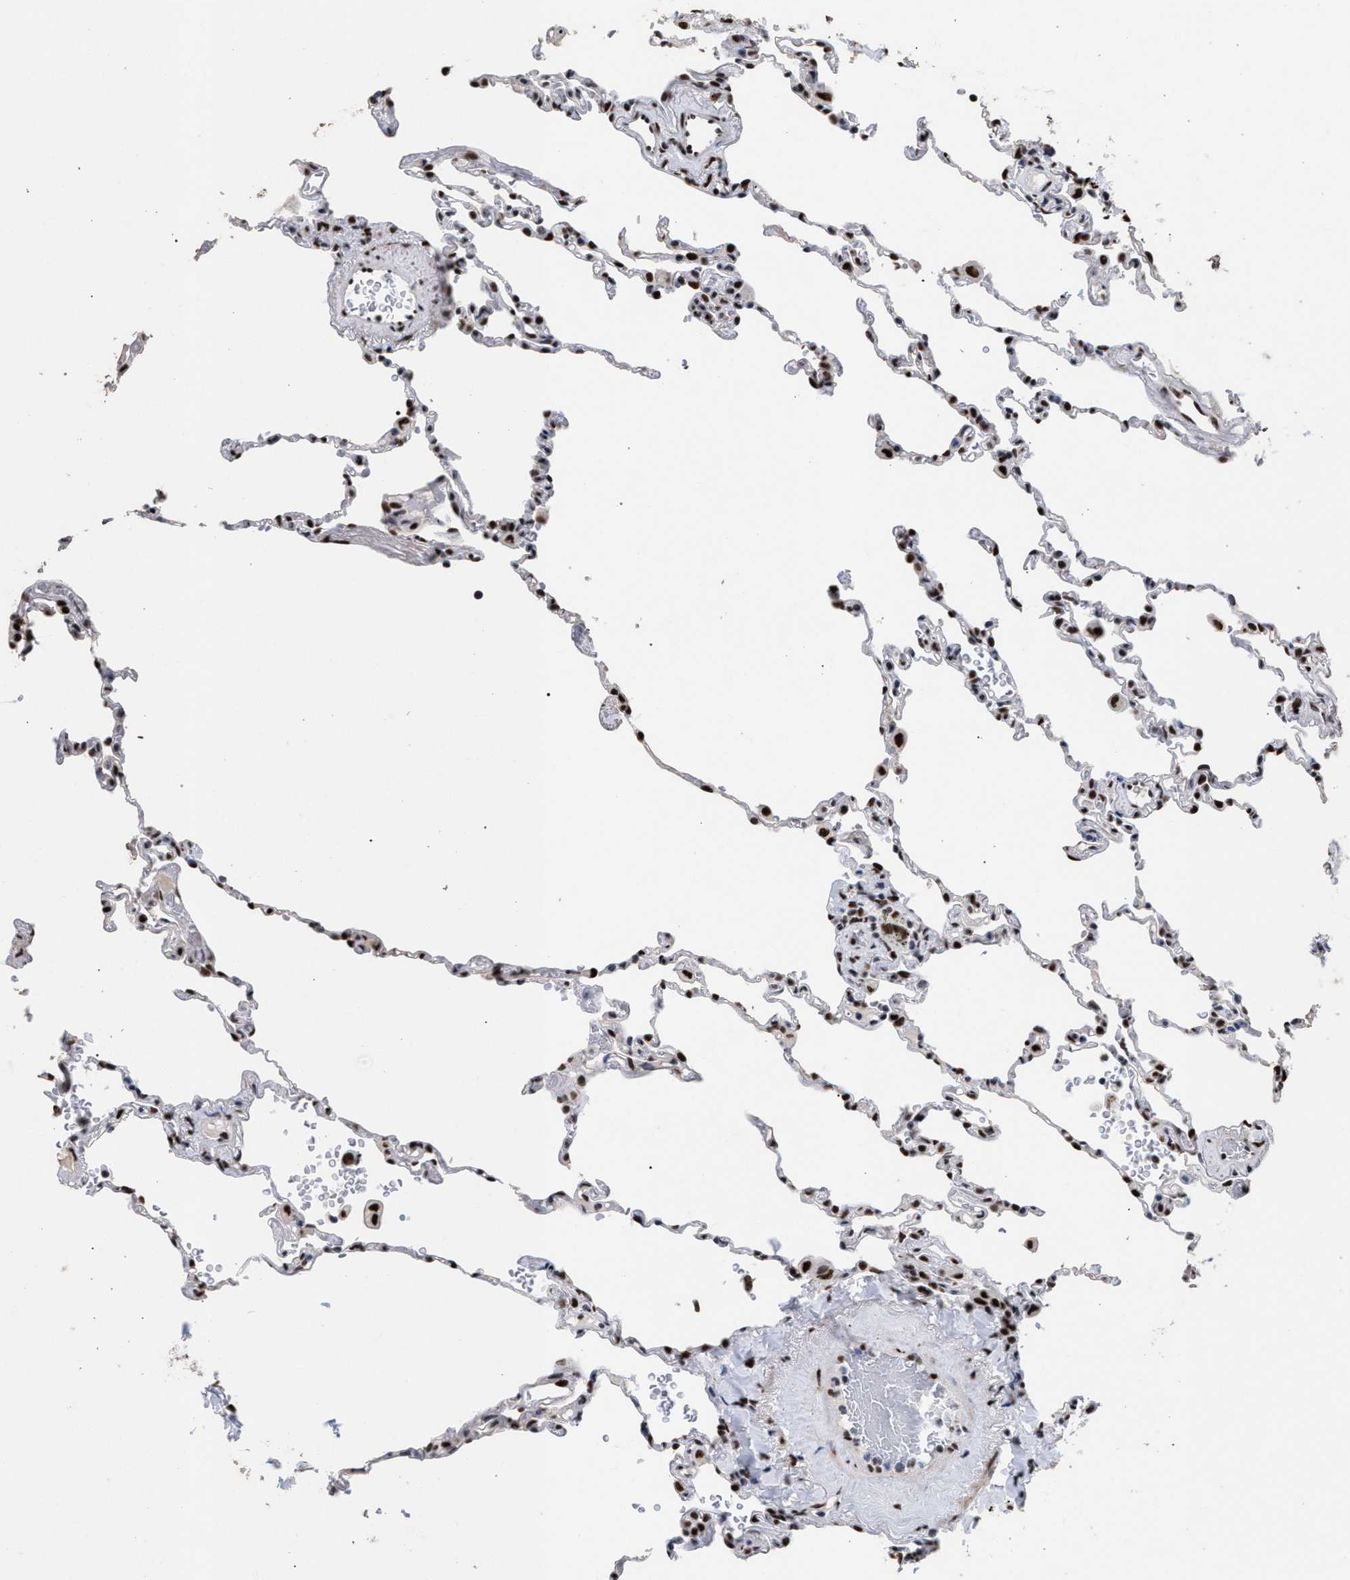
{"staining": {"intensity": "strong", "quantity": "<25%", "location": "nuclear"}, "tissue": "lung", "cell_type": "Alveolar cells", "image_type": "normal", "snomed": [{"axis": "morphology", "description": "Normal tissue, NOS"}, {"axis": "topography", "description": "Lung"}], "caption": "Alveolar cells demonstrate strong nuclear positivity in approximately <25% of cells in normal lung. (brown staining indicates protein expression, while blue staining denotes nuclei).", "gene": "TP53BP1", "patient": {"sex": "male", "age": 59}}